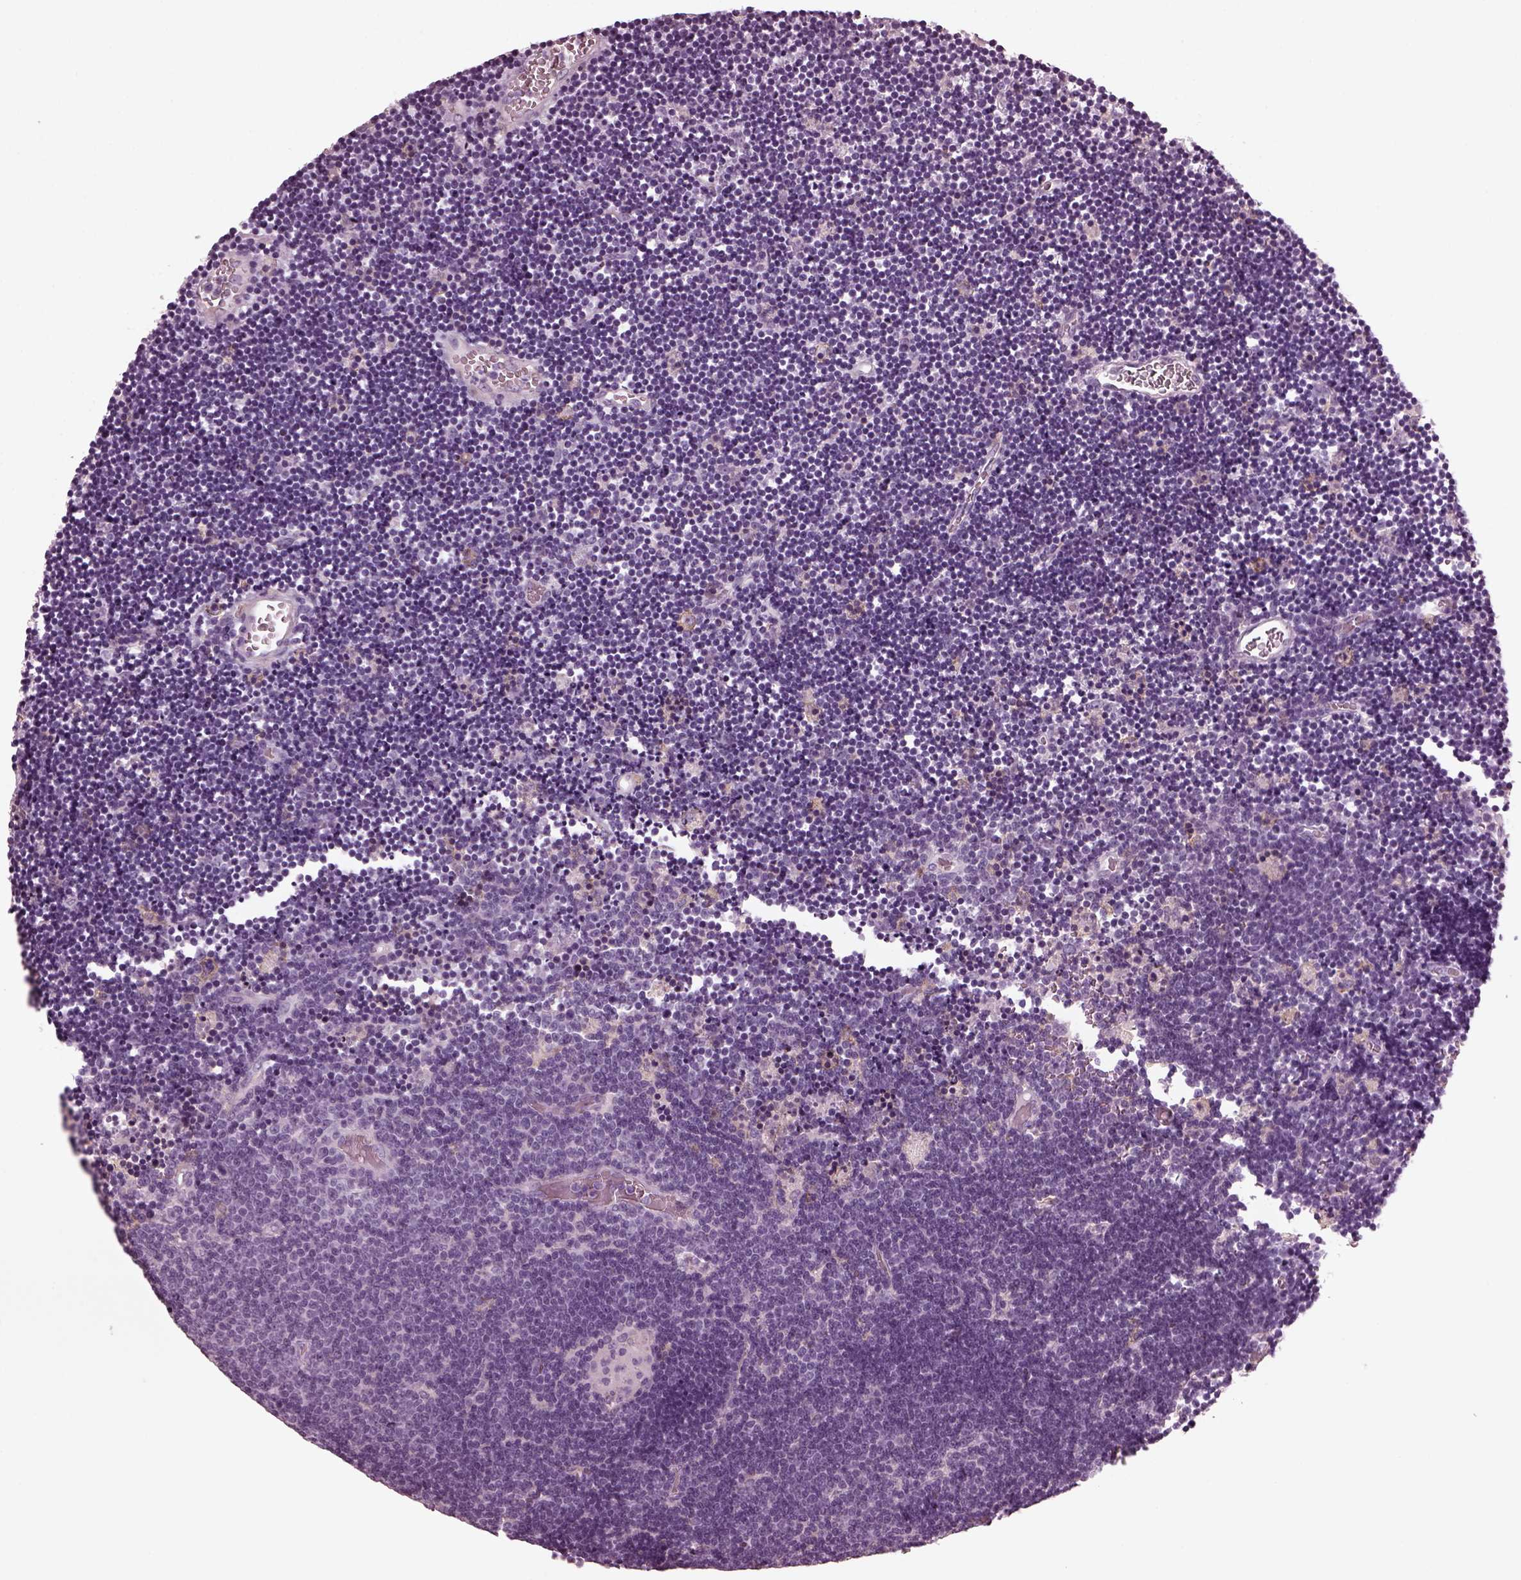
{"staining": {"intensity": "negative", "quantity": "none", "location": "none"}, "tissue": "lymphoma", "cell_type": "Tumor cells", "image_type": "cancer", "snomed": [{"axis": "morphology", "description": "Malignant lymphoma, non-Hodgkin's type, Low grade"}, {"axis": "topography", "description": "Brain"}], "caption": "Histopathology image shows no significant protein expression in tumor cells of malignant lymphoma, non-Hodgkin's type (low-grade). (Immunohistochemistry (ihc), brightfield microscopy, high magnification).", "gene": "CGA", "patient": {"sex": "female", "age": 66}}